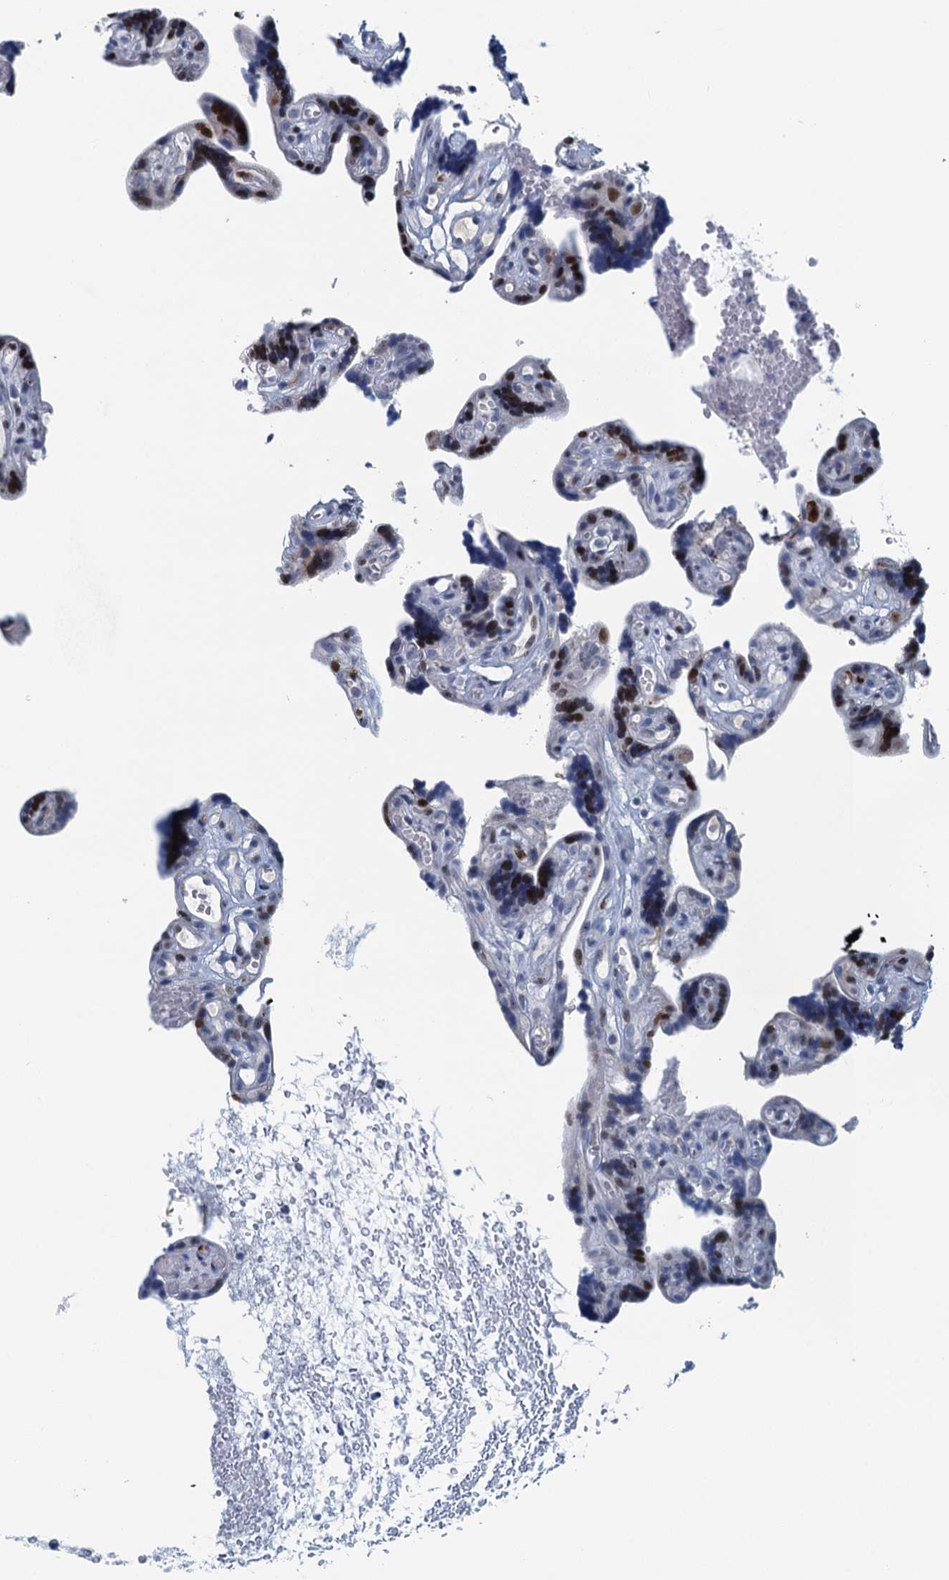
{"staining": {"intensity": "moderate", "quantity": "25%-75%", "location": "nuclear"}, "tissue": "placenta", "cell_type": "Decidual cells", "image_type": "normal", "snomed": [{"axis": "morphology", "description": "Normal tissue, NOS"}, {"axis": "topography", "description": "Placenta"}], "caption": "The immunohistochemical stain shows moderate nuclear expression in decidual cells of unremarkable placenta.", "gene": "ANKRD13D", "patient": {"sex": "female", "age": 30}}